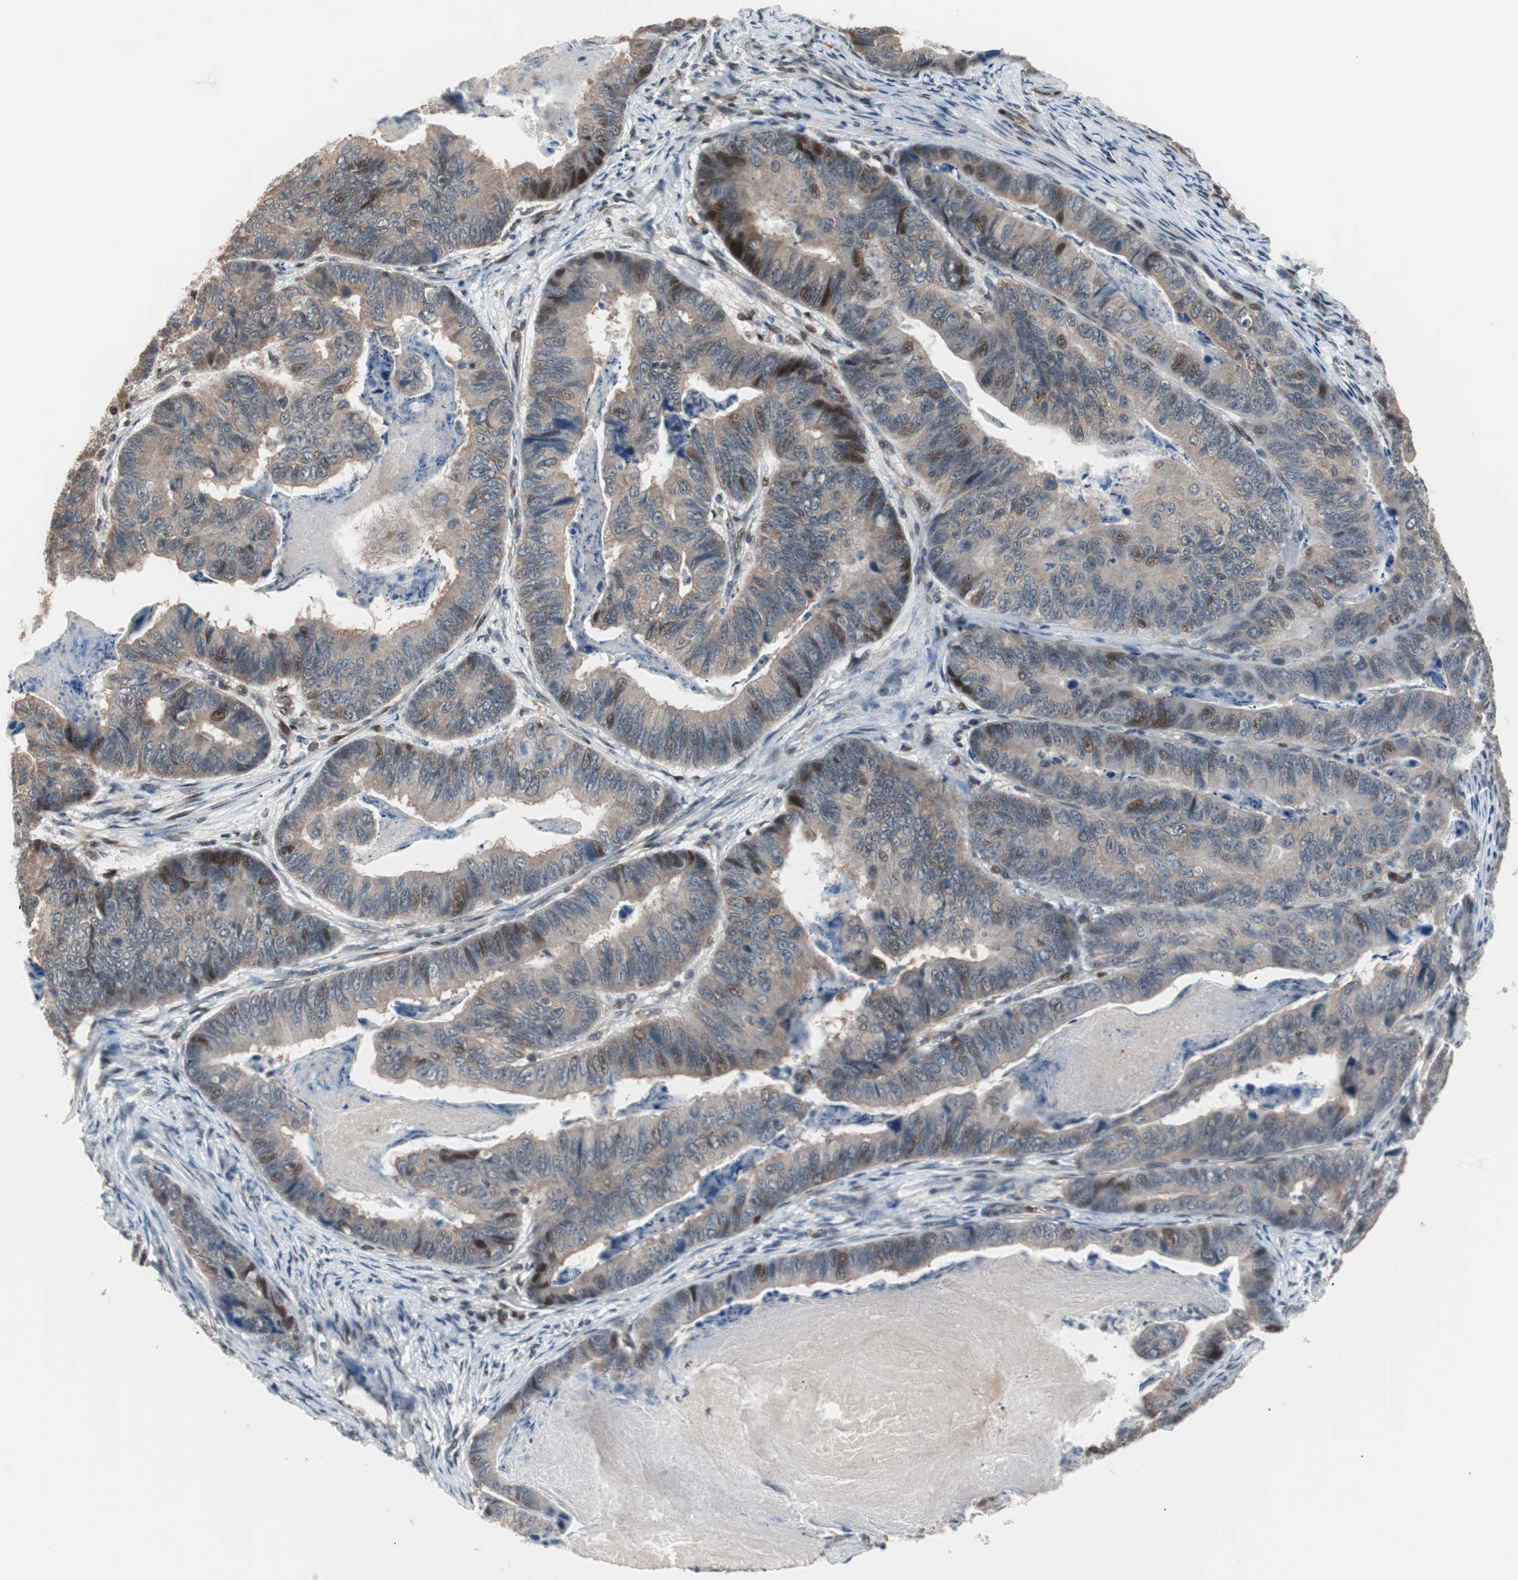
{"staining": {"intensity": "weak", "quantity": "25%-75%", "location": "cytoplasmic/membranous"}, "tissue": "stomach cancer", "cell_type": "Tumor cells", "image_type": "cancer", "snomed": [{"axis": "morphology", "description": "Adenocarcinoma, NOS"}, {"axis": "topography", "description": "Stomach, lower"}], "caption": "This micrograph reveals IHC staining of human stomach adenocarcinoma, with low weak cytoplasmic/membranous positivity in approximately 25%-75% of tumor cells.", "gene": "POLH", "patient": {"sex": "male", "age": 77}}